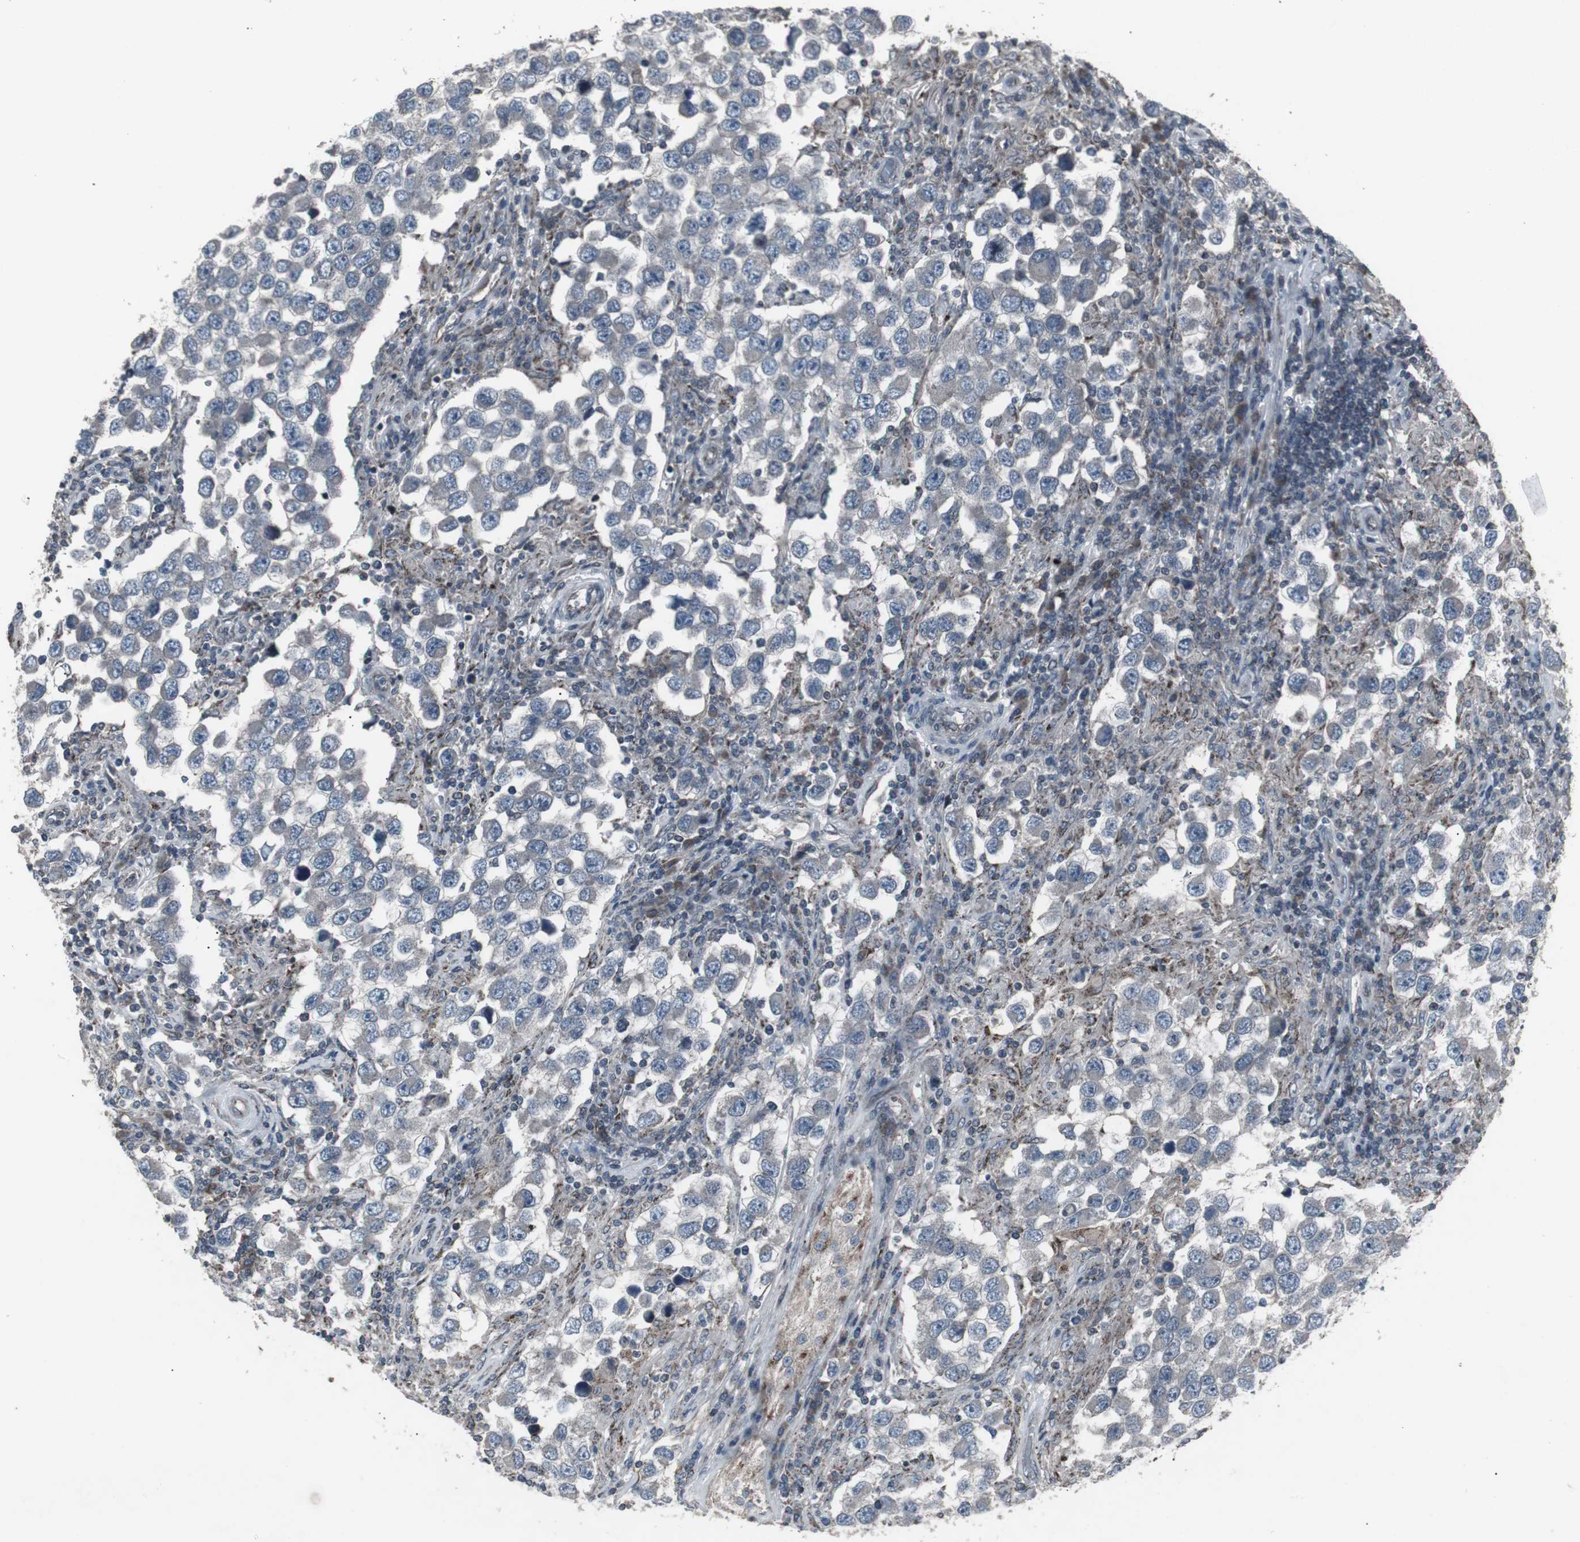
{"staining": {"intensity": "negative", "quantity": "none", "location": "none"}, "tissue": "testis cancer", "cell_type": "Tumor cells", "image_type": "cancer", "snomed": [{"axis": "morphology", "description": "Carcinoma, Embryonal, NOS"}, {"axis": "topography", "description": "Testis"}], "caption": "Tumor cells show no significant protein positivity in embryonal carcinoma (testis). (Stains: DAB IHC with hematoxylin counter stain, Microscopy: brightfield microscopy at high magnification).", "gene": "SSTR2", "patient": {"sex": "male", "age": 21}}